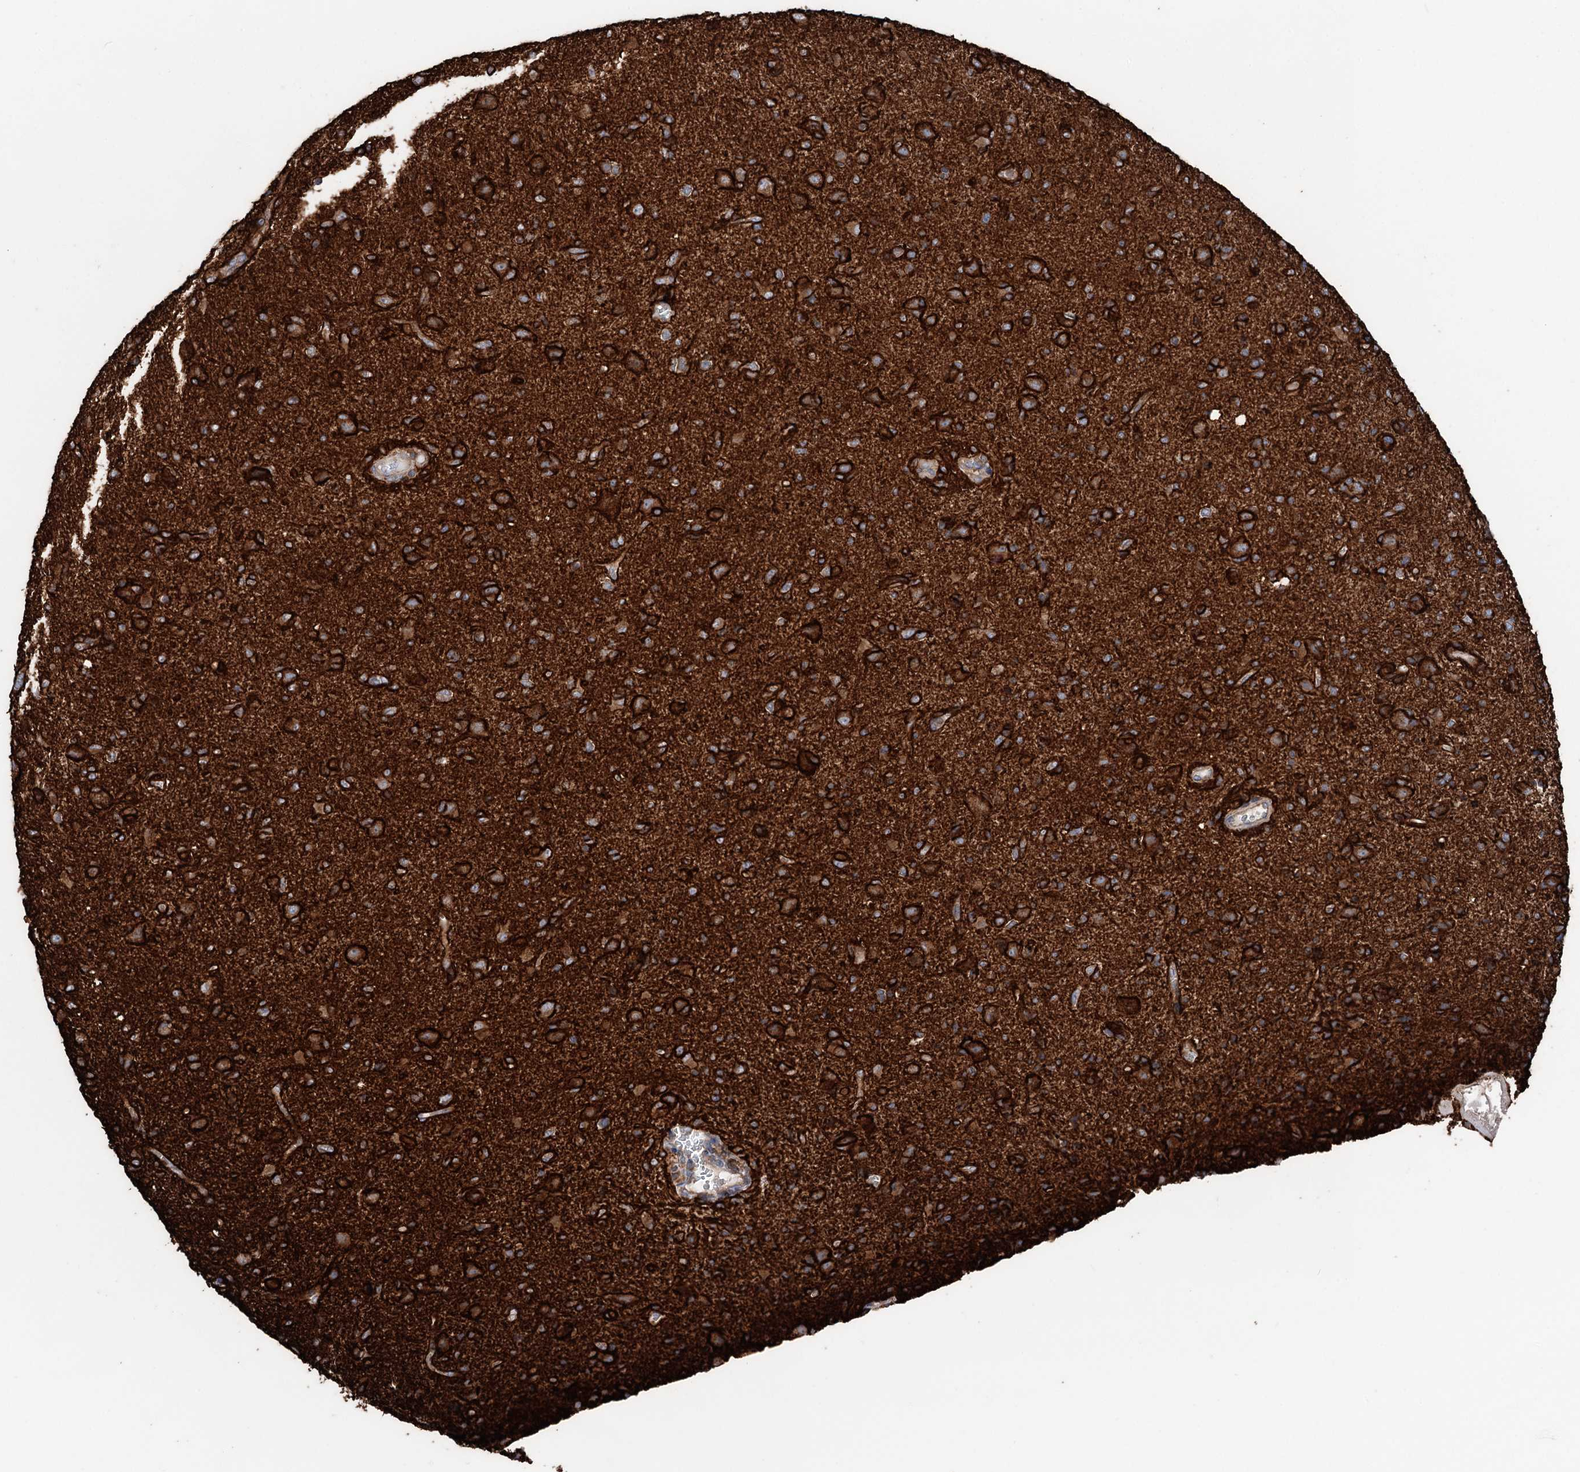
{"staining": {"intensity": "moderate", "quantity": ">75%", "location": "cytoplasmic/membranous"}, "tissue": "glioma", "cell_type": "Tumor cells", "image_type": "cancer", "snomed": [{"axis": "morphology", "description": "Glioma, malignant, High grade"}, {"axis": "topography", "description": "Brain"}], "caption": "Moderate cytoplasmic/membranous protein positivity is appreciated in approximately >75% of tumor cells in glioma. (IHC, brightfield microscopy, high magnification).", "gene": "ERP29", "patient": {"sex": "female", "age": 57}}